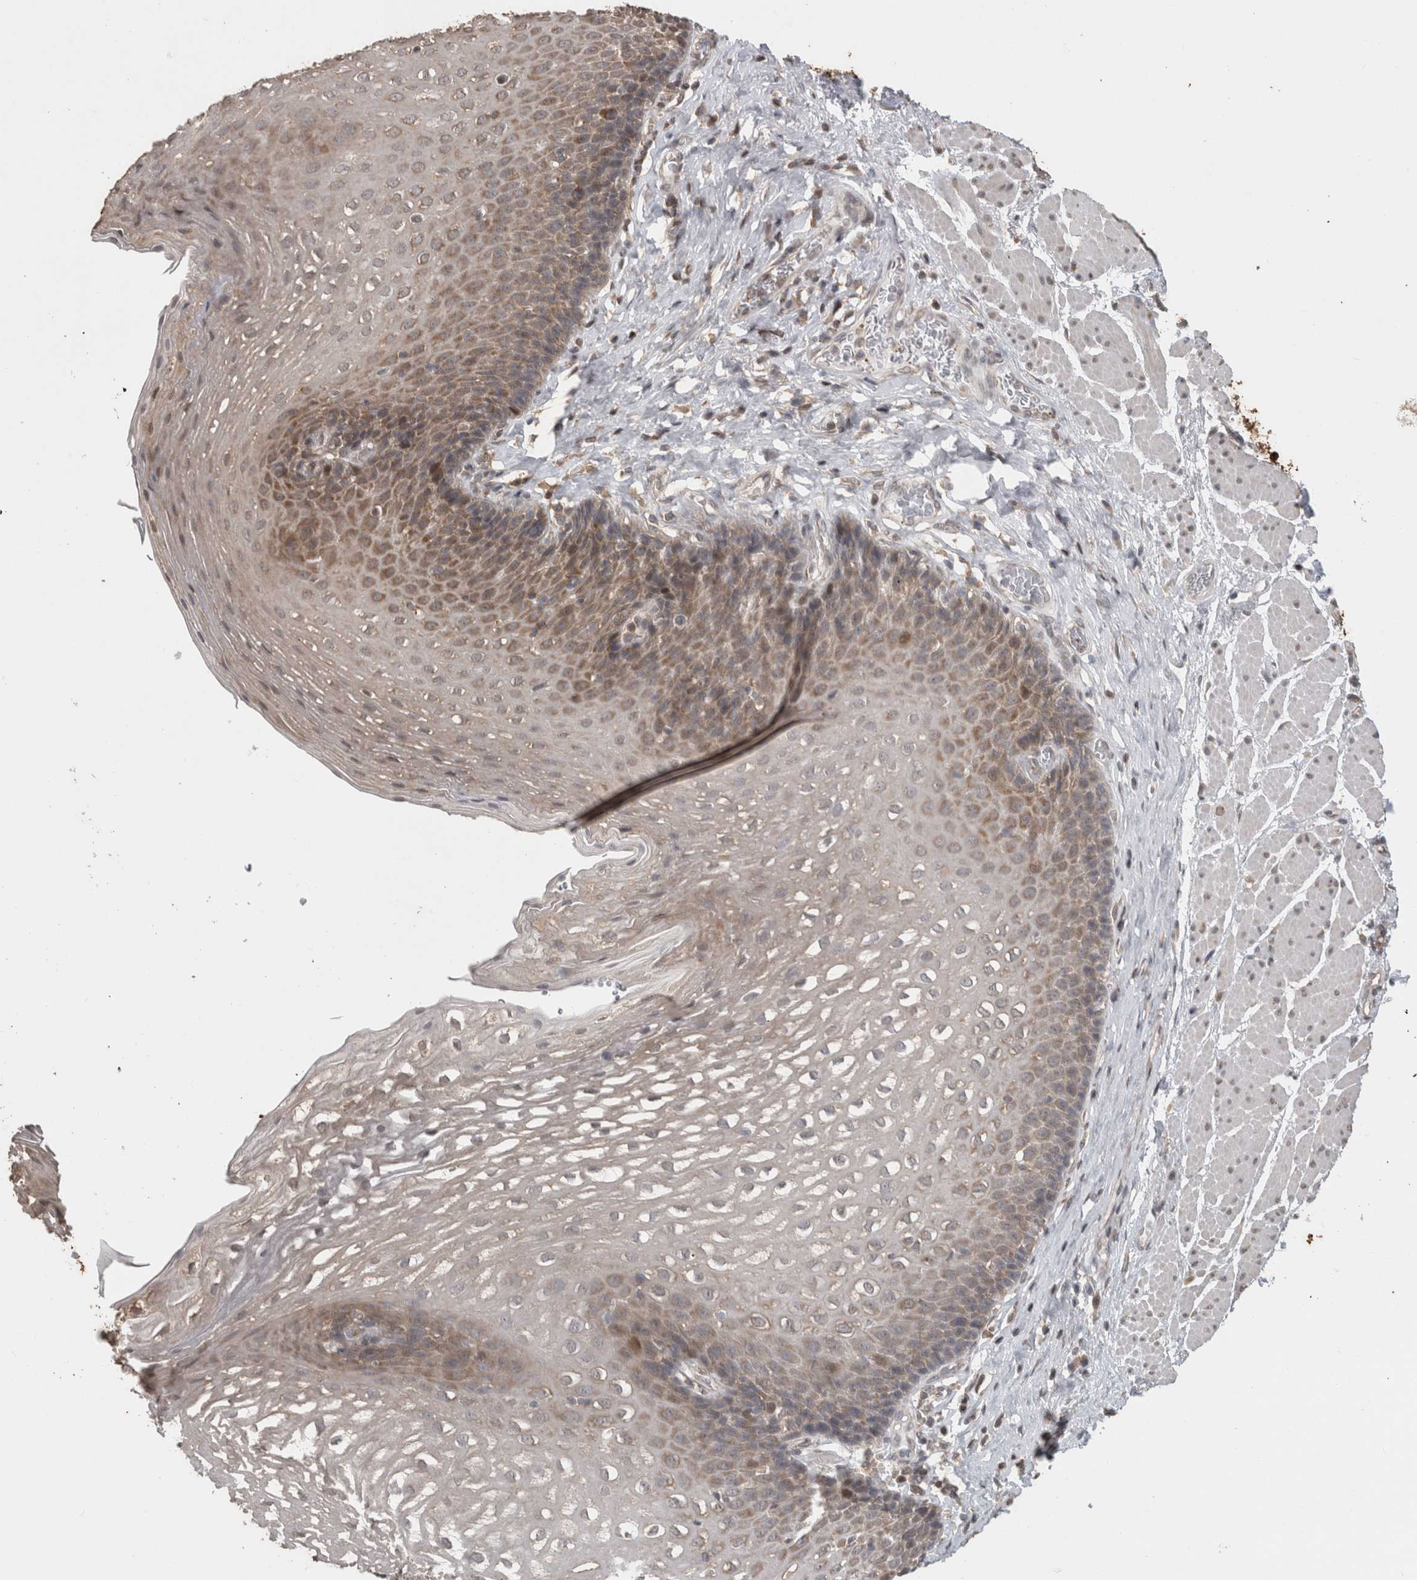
{"staining": {"intensity": "moderate", "quantity": "25%-75%", "location": "cytoplasmic/membranous"}, "tissue": "esophagus", "cell_type": "Squamous epithelial cells", "image_type": "normal", "snomed": [{"axis": "morphology", "description": "Normal tissue, NOS"}, {"axis": "topography", "description": "Esophagus"}], "caption": "Moderate cytoplasmic/membranous expression is present in approximately 25%-75% of squamous epithelial cells in unremarkable esophagus.", "gene": "ATXN2", "patient": {"sex": "female", "age": 66}}